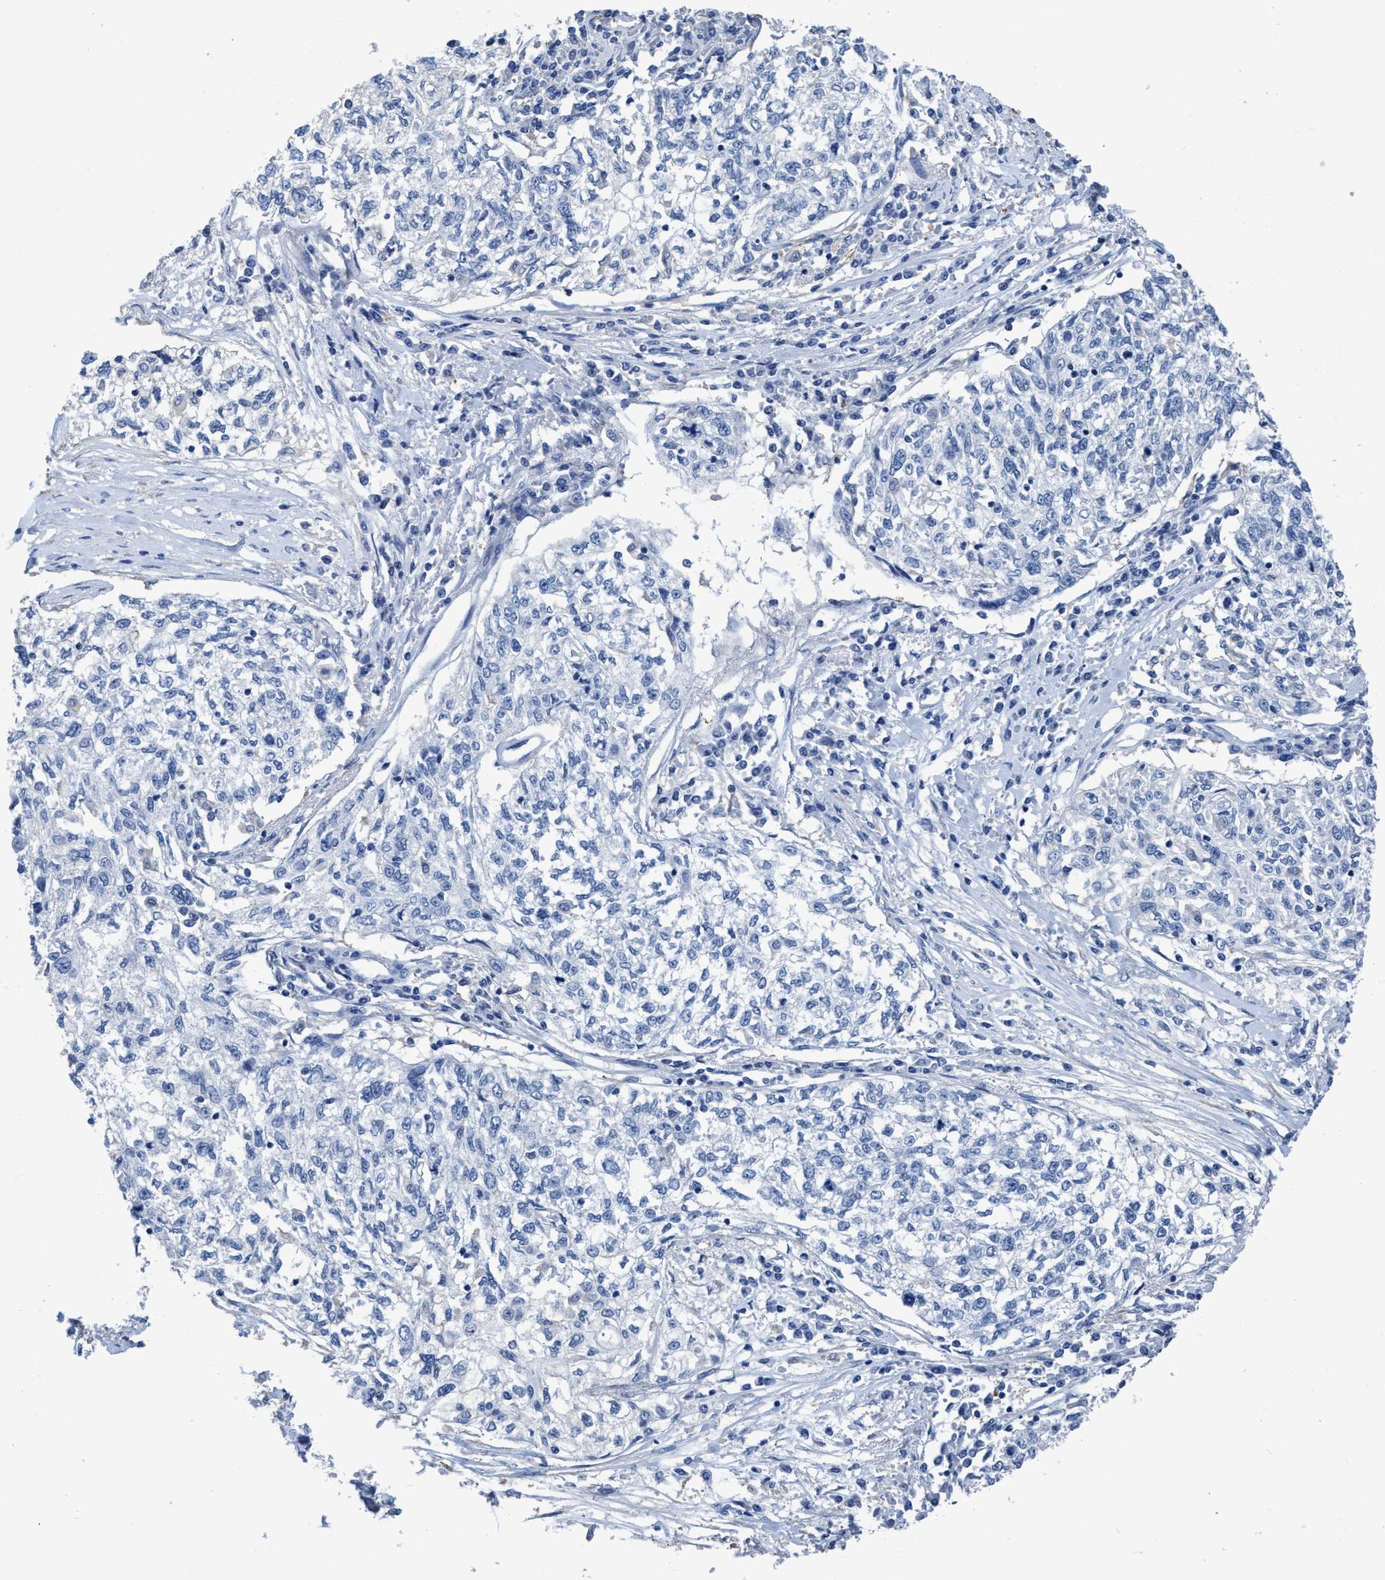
{"staining": {"intensity": "negative", "quantity": "none", "location": "none"}, "tissue": "cervical cancer", "cell_type": "Tumor cells", "image_type": "cancer", "snomed": [{"axis": "morphology", "description": "Squamous cell carcinoma, NOS"}, {"axis": "topography", "description": "Cervix"}], "caption": "Cervical cancer (squamous cell carcinoma) was stained to show a protein in brown. There is no significant expression in tumor cells. (Immunohistochemistry, brightfield microscopy, high magnification).", "gene": "DNAI1", "patient": {"sex": "female", "age": 57}}